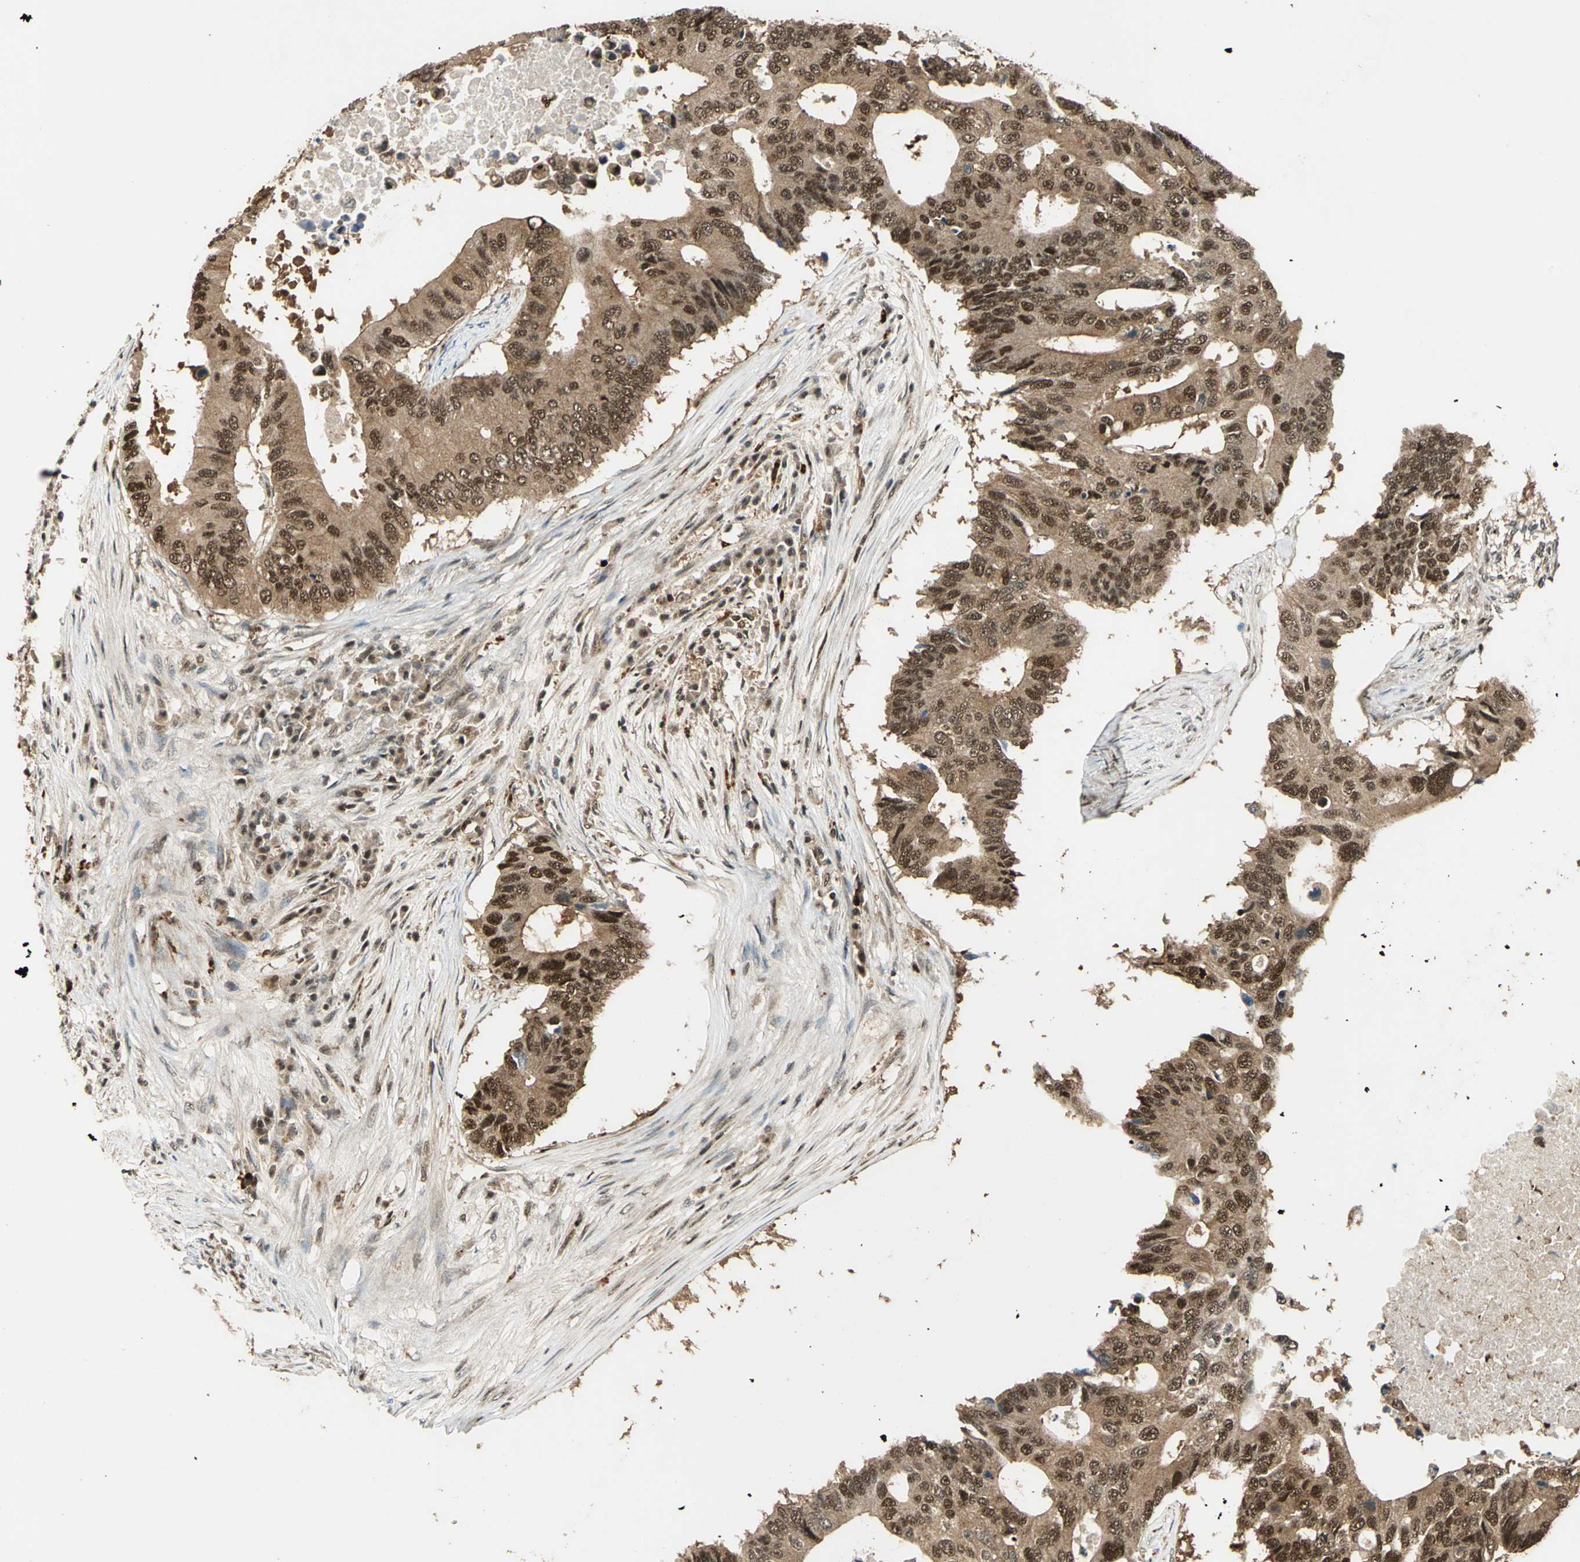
{"staining": {"intensity": "strong", "quantity": ">75%", "location": "cytoplasmic/membranous,nuclear"}, "tissue": "colorectal cancer", "cell_type": "Tumor cells", "image_type": "cancer", "snomed": [{"axis": "morphology", "description": "Adenocarcinoma, NOS"}, {"axis": "topography", "description": "Colon"}], "caption": "The immunohistochemical stain highlights strong cytoplasmic/membranous and nuclear staining in tumor cells of colorectal cancer tissue. (brown staining indicates protein expression, while blue staining denotes nuclei).", "gene": "PPP1R13L", "patient": {"sex": "male", "age": 71}}